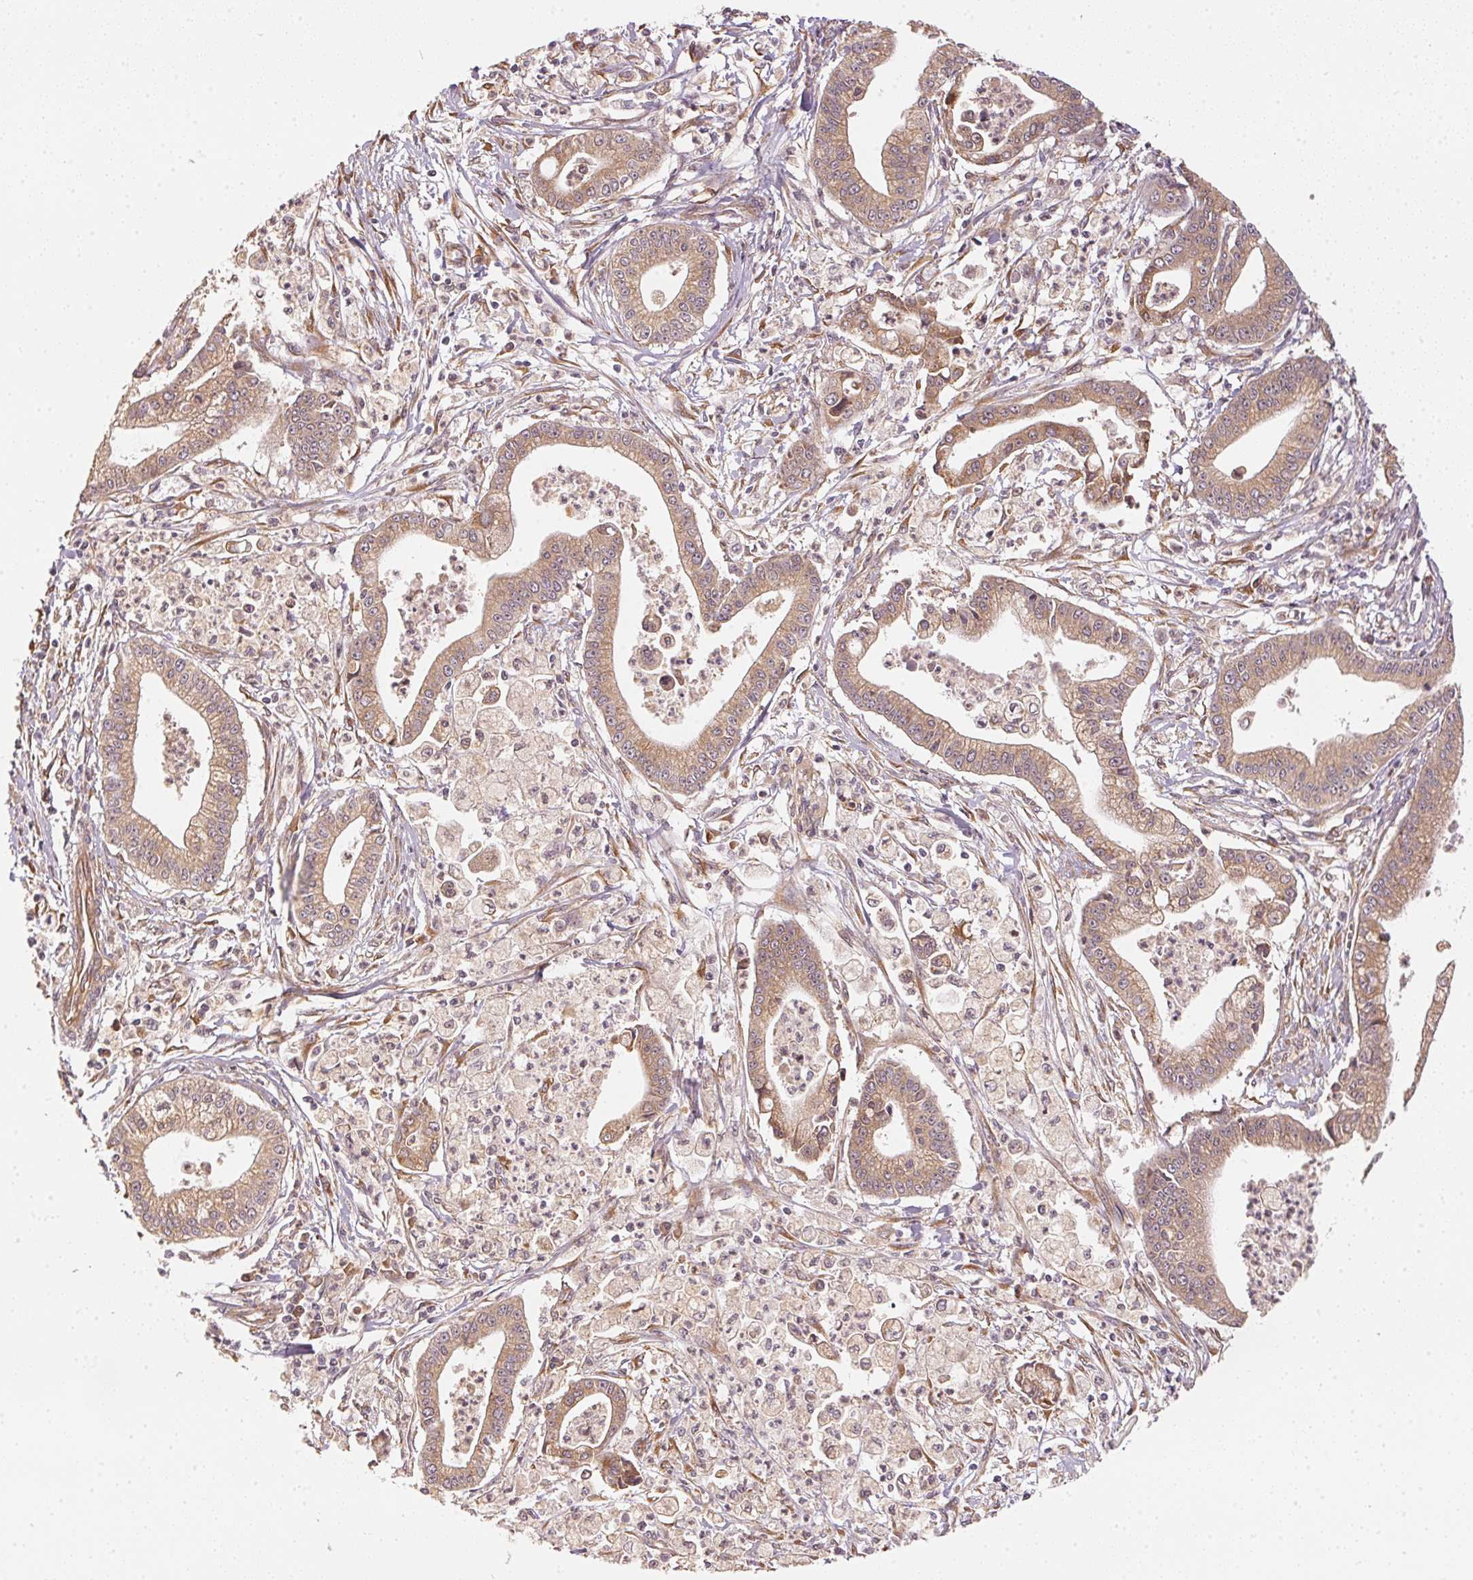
{"staining": {"intensity": "weak", "quantity": ">75%", "location": "cytoplasmic/membranous"}, "tissue": "pancreatic cancer", "cell_type": "Tumor cells", "image_type": "cancer", "snomed": [{"axis": "morphology", "description": "Adenocarcinoma, NOS"}, {"axis": "topography", "description": "Pancreas"}], "caption": "Weak cytoplasmic/membranous protein positivity is appreciated in about >75% of tumor cells in pancreatic cancer.", "gene": "STRN4", "patient": {"sex": "female", "age": 65}}